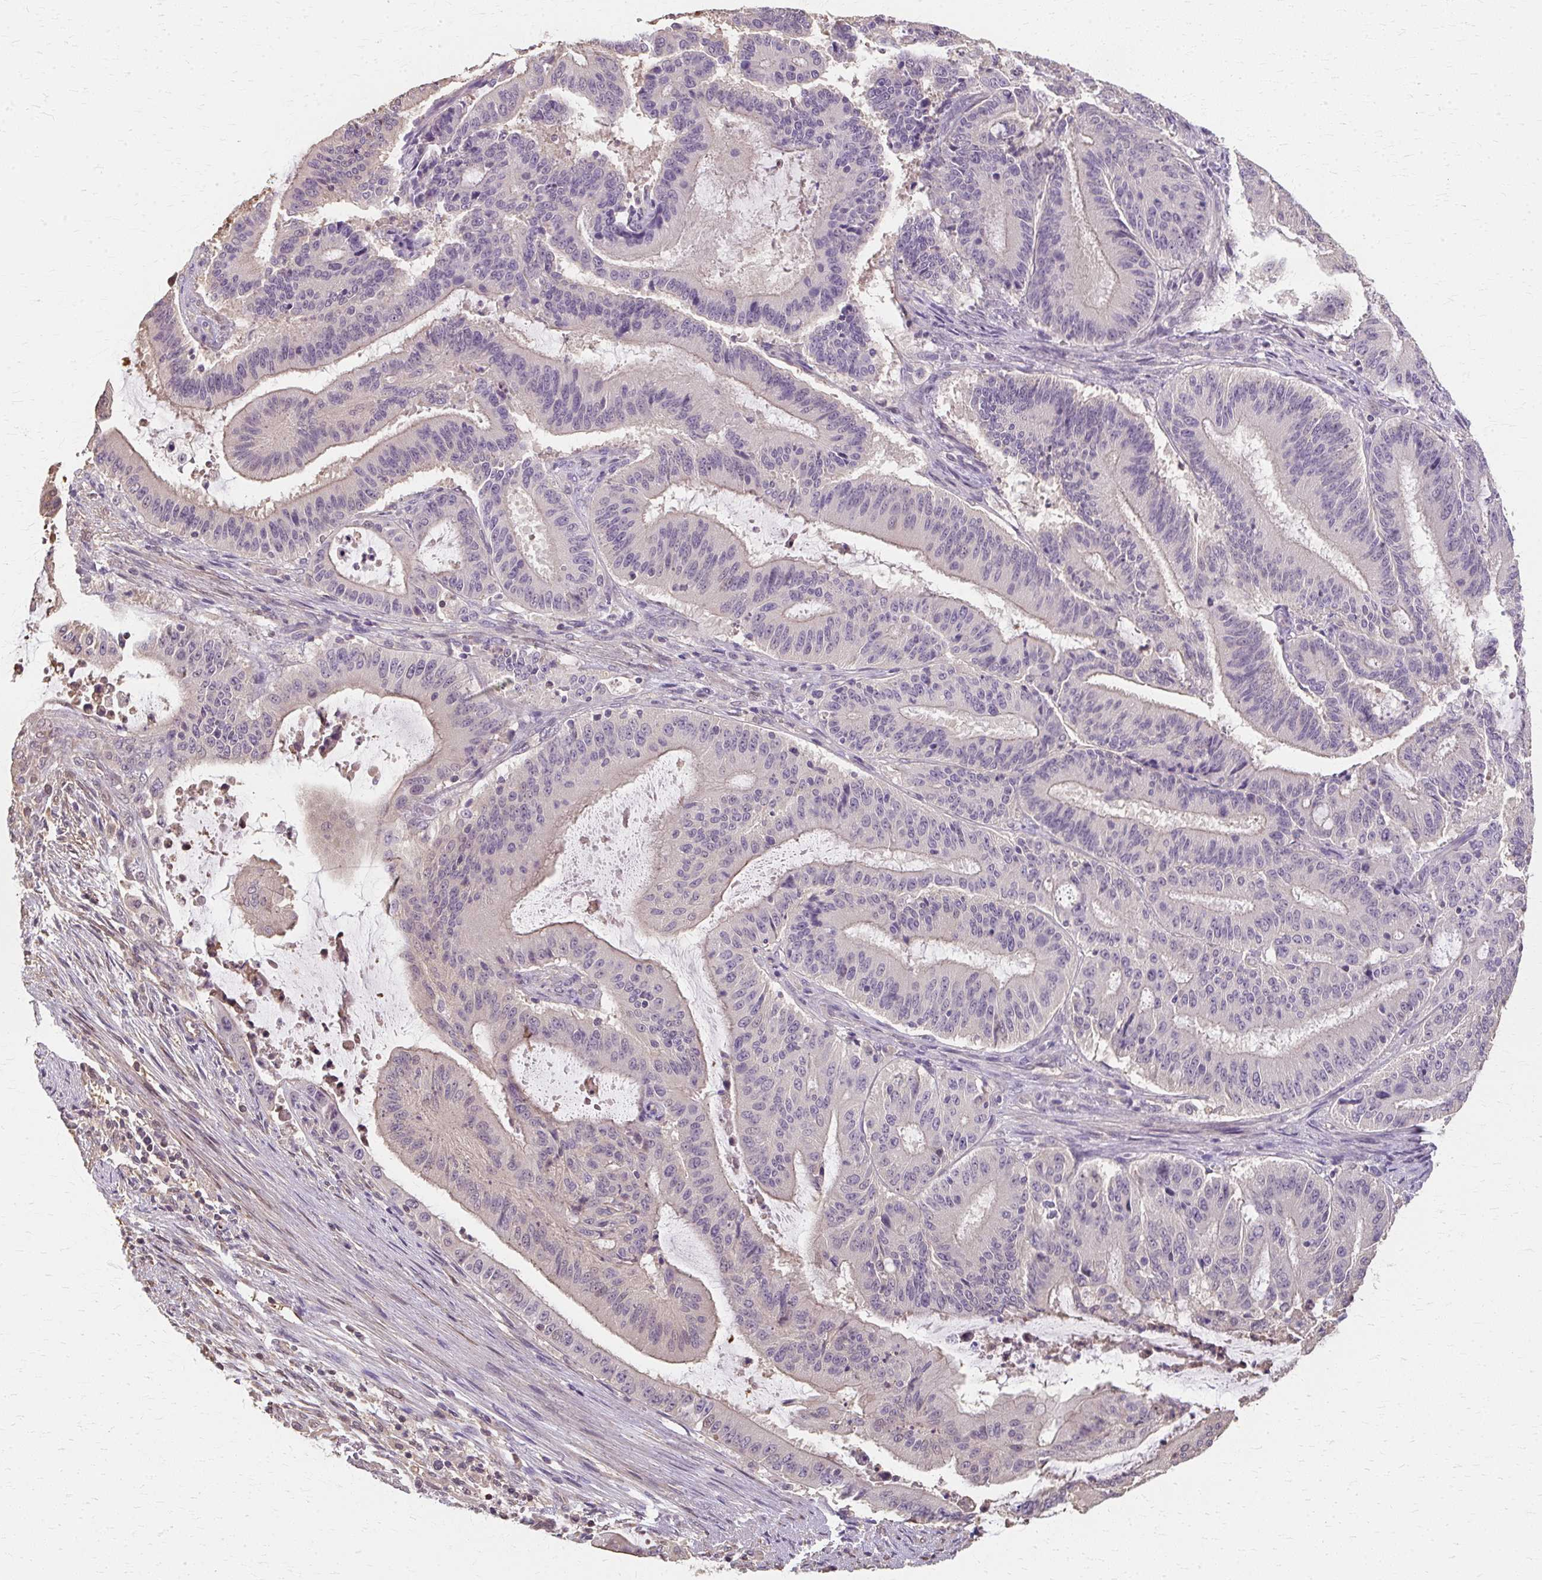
{"staining": {"intensity": "weak", "quantity": "<25%", "location": "cytoplasmic/membranous"}, "tissue": "liver cancer", "cell_type": "Tumor cells", "image_type": "cancer", "snomed": [{"axis": "morphology", "description": "Normal tissue, NOS"}, {"axis": "morphology", "description": "Cholangiocarcinoma"}, {"axis": "topography", "description": "Liver"}, {"axis": "topography", "description": "Peripheral nerve tissue"}], "caption": "Micrograph shows no protein expression in tumor cells of liver cancer (cholangiocarcinoma) tissue. (DAB immunohistochemistry, high magnification).", "gene": "RABGAP1L", "patient": {"sex": "female", "age": 73}}